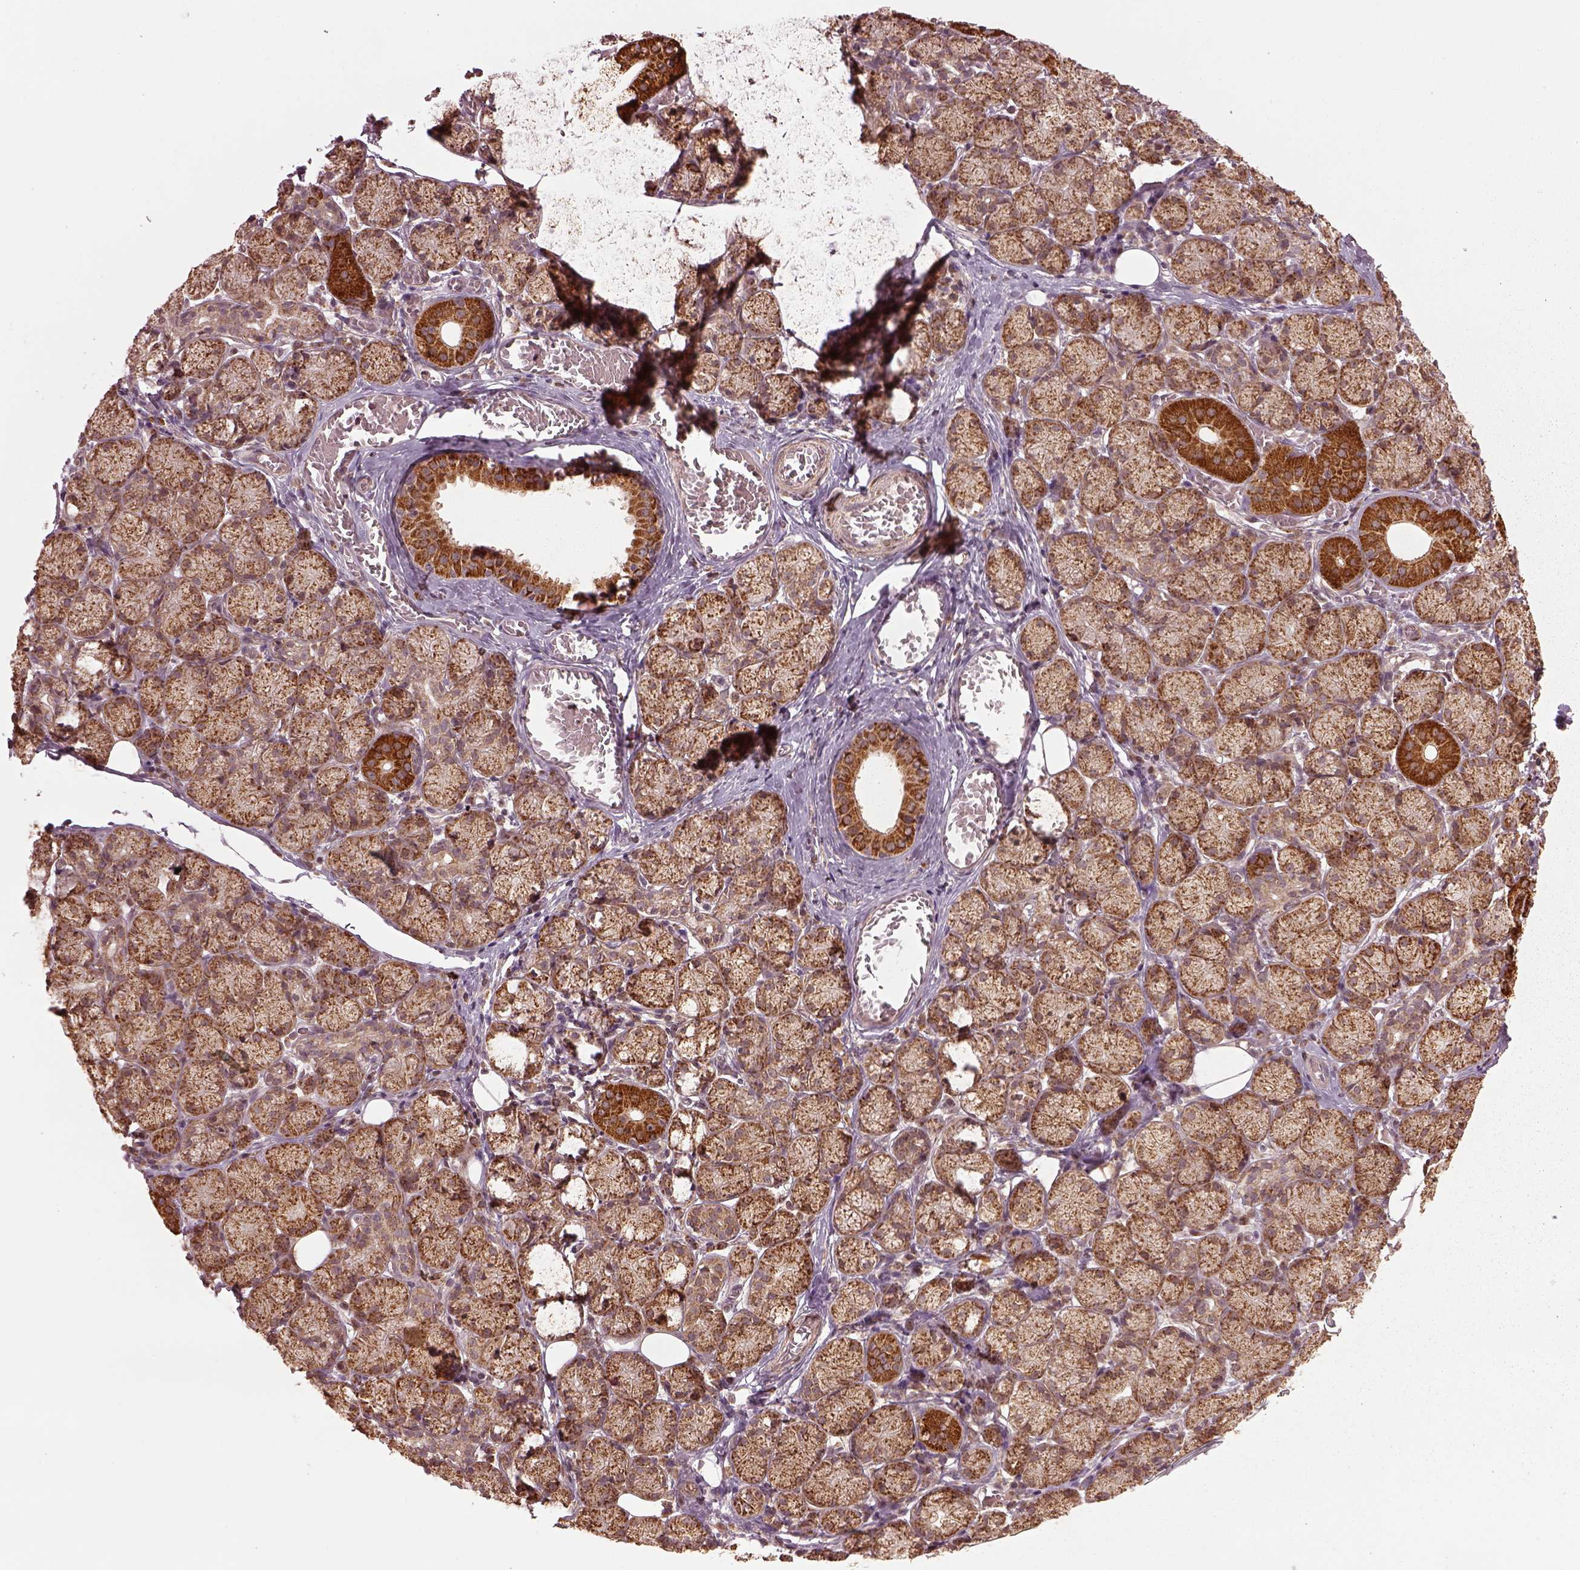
{"staining": {"intensity": "strong", "quantity": ">75%", "location": "cytoplasmic/membranous"}, "tissue": "salivary gland", "cell_type": "Glandular cells", "image_type": "normal", "snomed": [{"axis": "morphology", "description": "Normal tissue, NOS"}, {"axis": "topography", "description": "Salivary gland"}, {"axis": "topography", "description": "Peripheral nerve tissue"}], "caption": "A brown stain highlights strong cytoplasmic/membranous staining of a protein in glandular cells of normal human salivary gland. The staining was performed using DAB to visualize the protein expression in brown, while the nuclei were stained in blue with hematoxylin (Magnification: 20x).", "gene": "SEL1L3", "patient": {"sex": "female", "age": 24}}